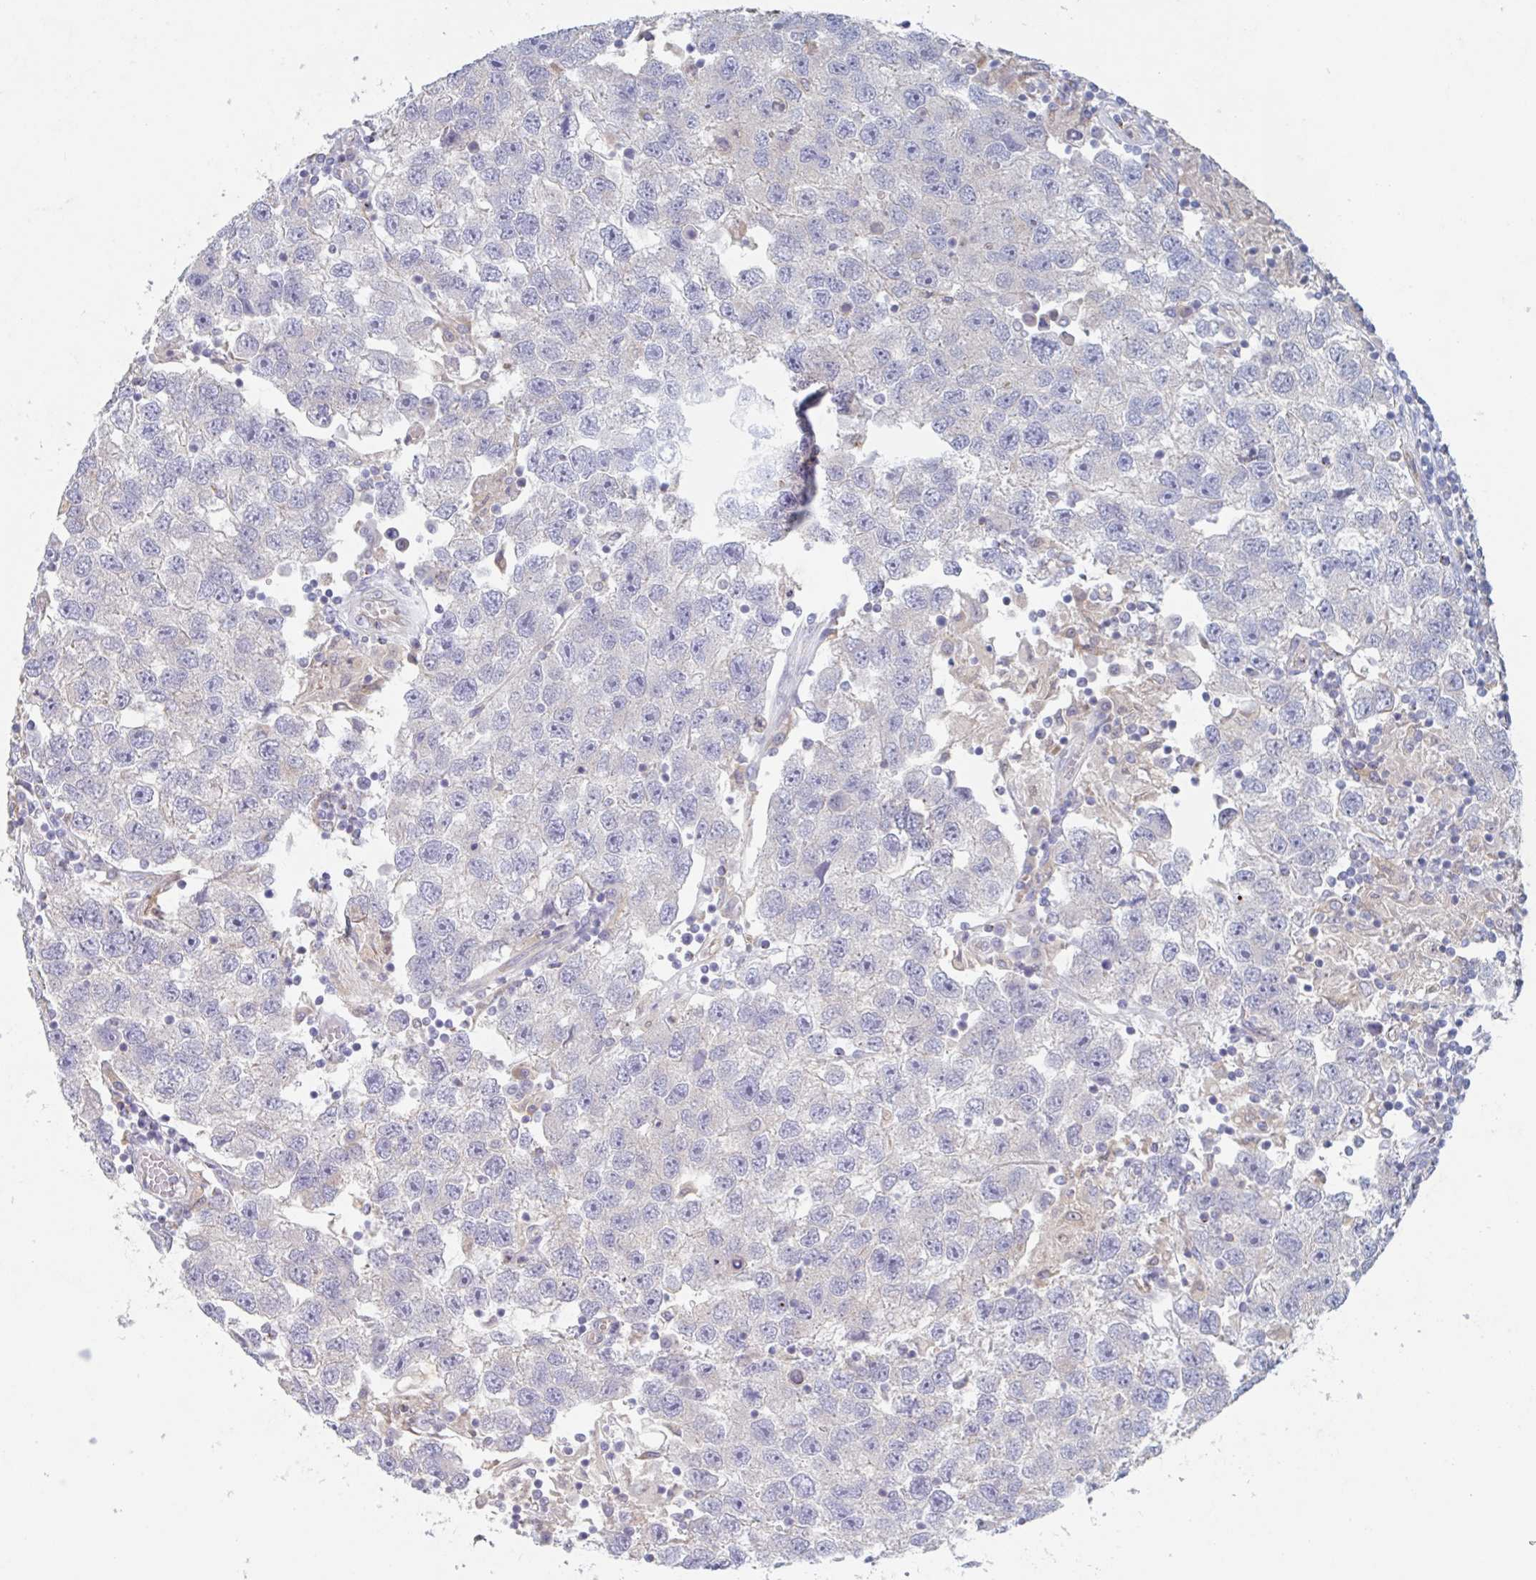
{"staining": {"intensity": "negative", "quantity": "none", "location": "none"}, "tissue": "testis cancer", "cell_type": "Tumor cells", "image_type": "cancer", "snomed": [{"axis": "morphology", "description": "Seminoma, NOS"}, {"axis": "topography", "description": "Testis"}], "caption": "Immunohistochemical staining of testis cancer (seminoma) exhibits no significant positivity in tumor cells.", "gene": "MANBA", "patient": {"sex": "male", "age": 26}}